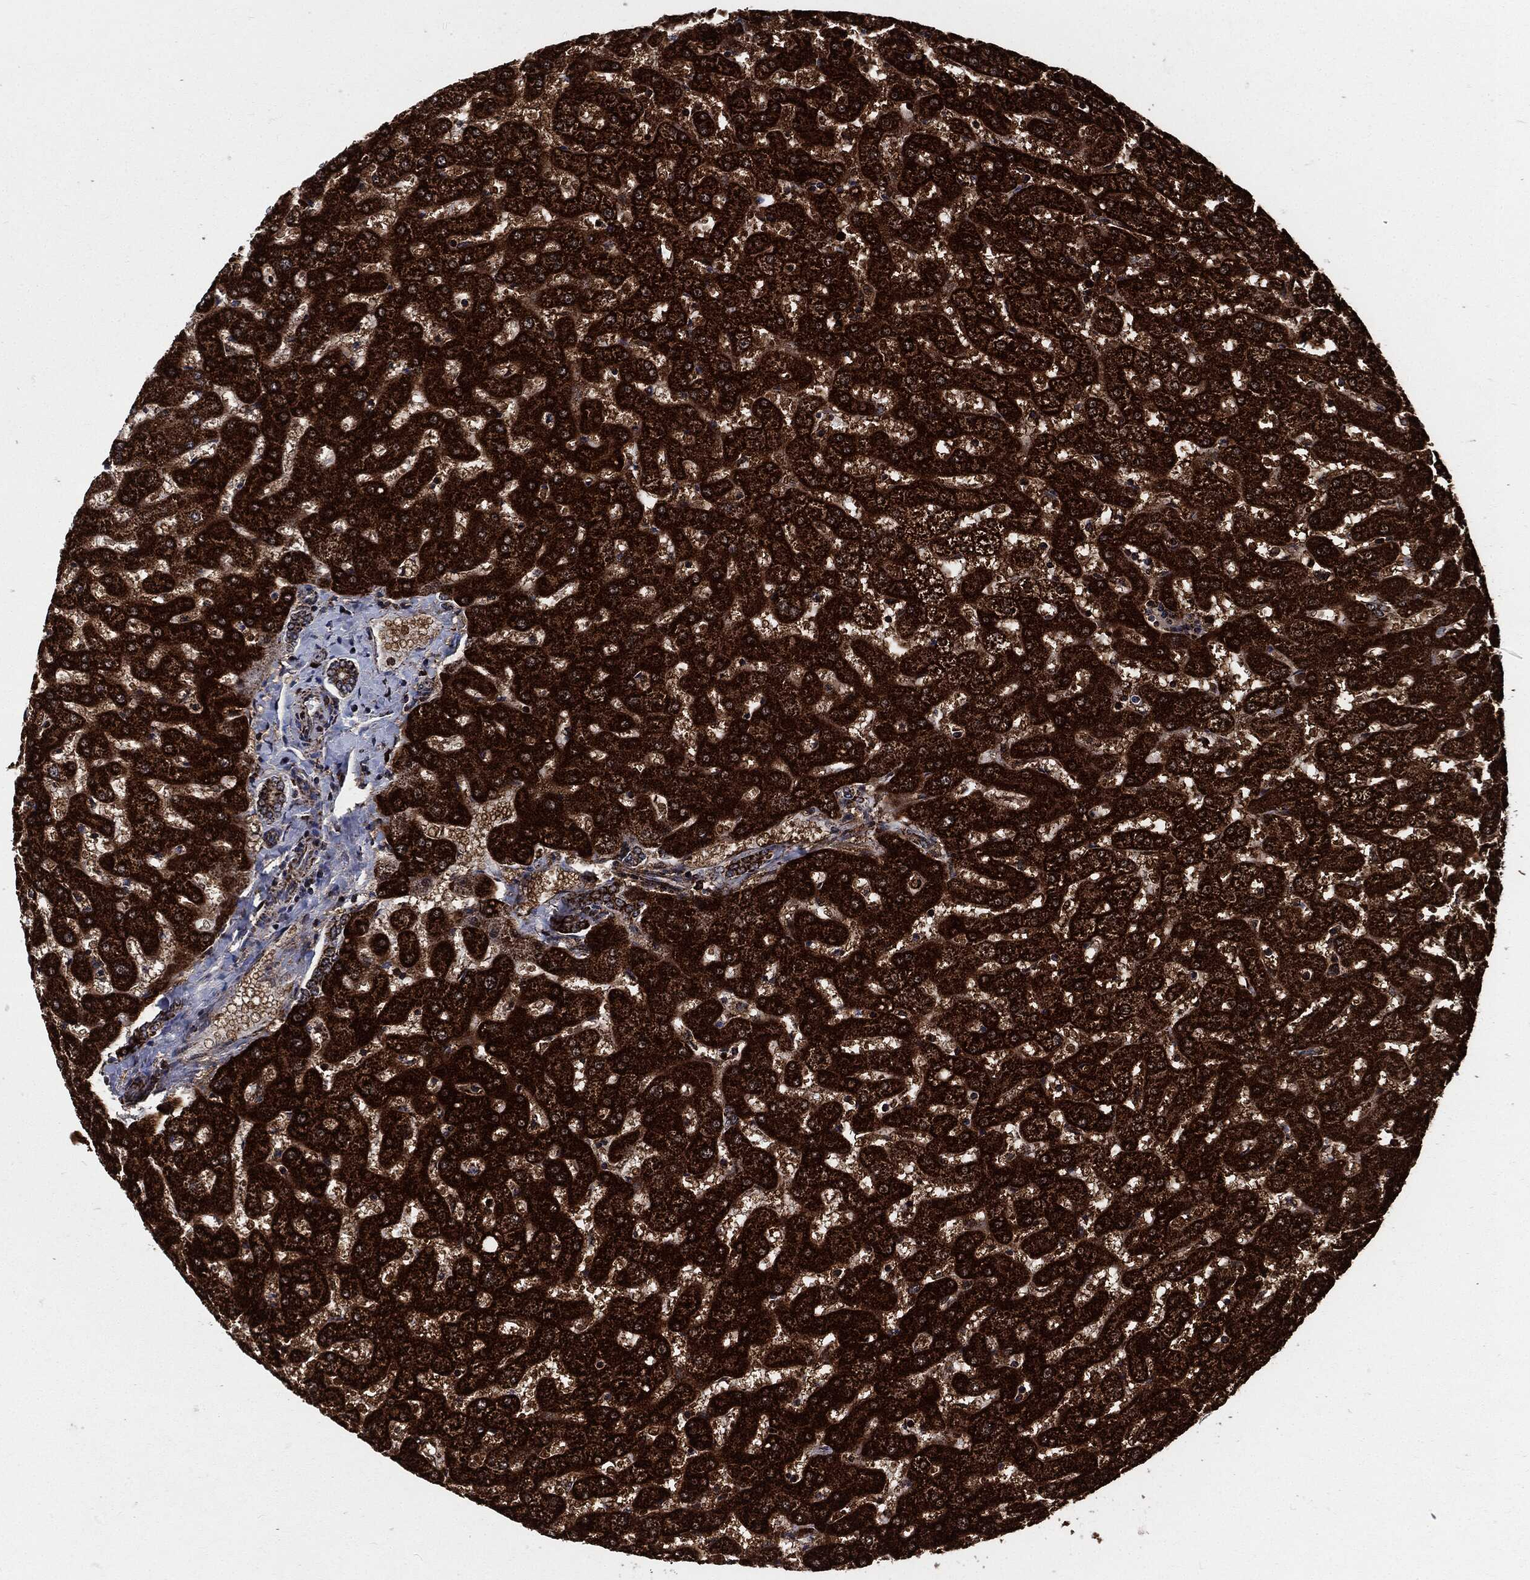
{"staining": {"intensity": "moderate", "quantity": ">75%", "location": "cytoplasmic/membranous"}, "tissue": "liver", "cell_type": "Cholangiocytes", "image_type": "normal", "snomed": [{"axis": "morphology", "description": "Normal tissue, NOS"}, {"axis": "topography", "description": "Liver"}], "caption": "Protein expression analysis of benign liver reveals moderate cytoplasmic/membranous expression in approximately >75% of cholangiocytes. Nuclei are stained in blue.", "gene": "FH", "patient": {"sex": "female", "age": 50}}